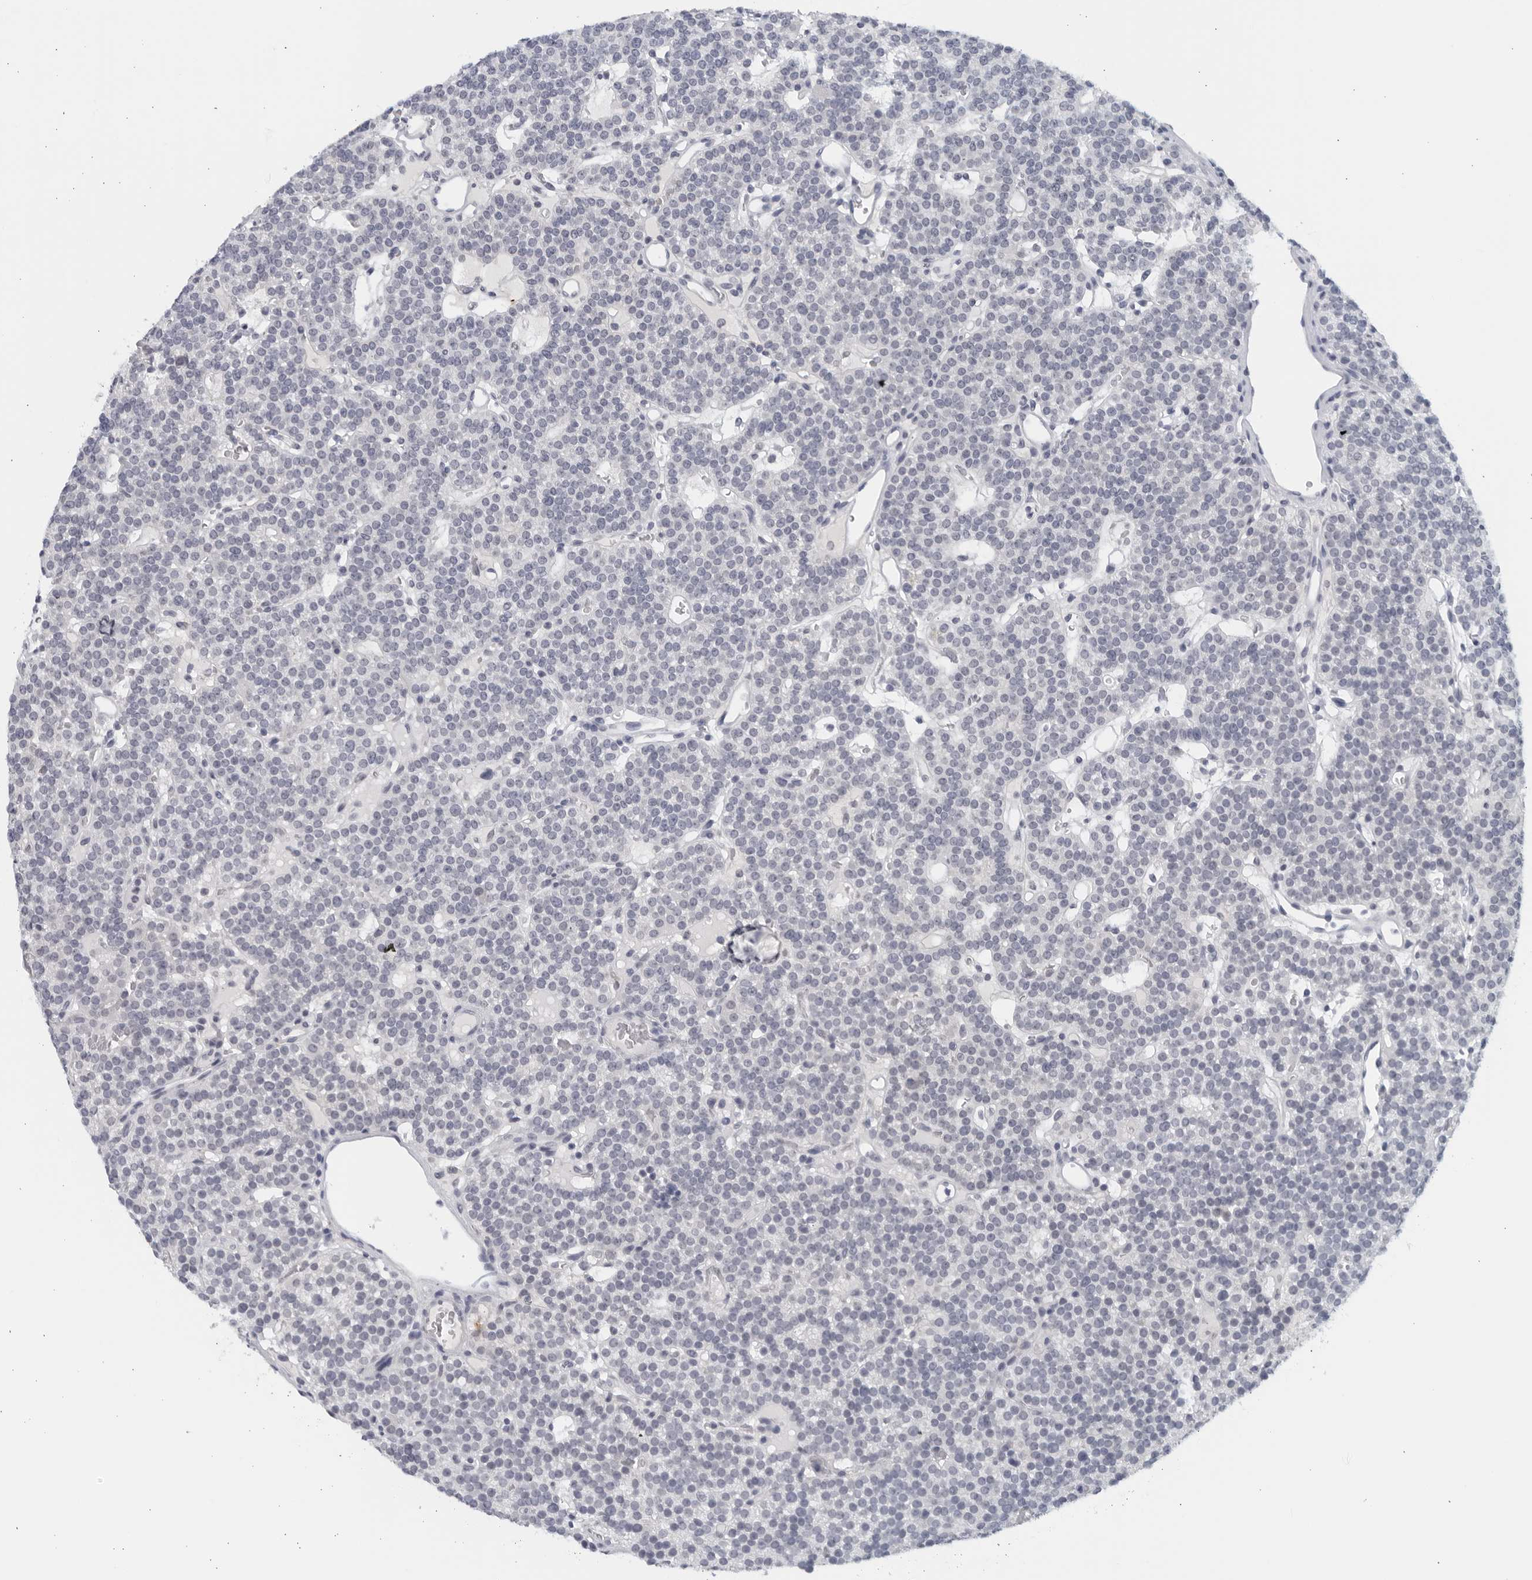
{"staining": {"intensity": "negative", "quantity": "none", "location": "none"}, "tissue": "parathyroid gland", "cell_type": "Glandular cells", "image_type": "normal", "snomed": [{"axis": "morphology", "description": "Normal tissue, NOS"}, {"axis": "topography", "description": "Parathyroid gland"}], "caption": "This image is of unremarkable parathyroid gland stained with immunohistochemistry (IHC) to label a protein in brown with the nuclei are counter-stained blue. There is no staining in glandular cells.", "gene": "MATN1", "patient": {"sex": "male", "age": 83}}